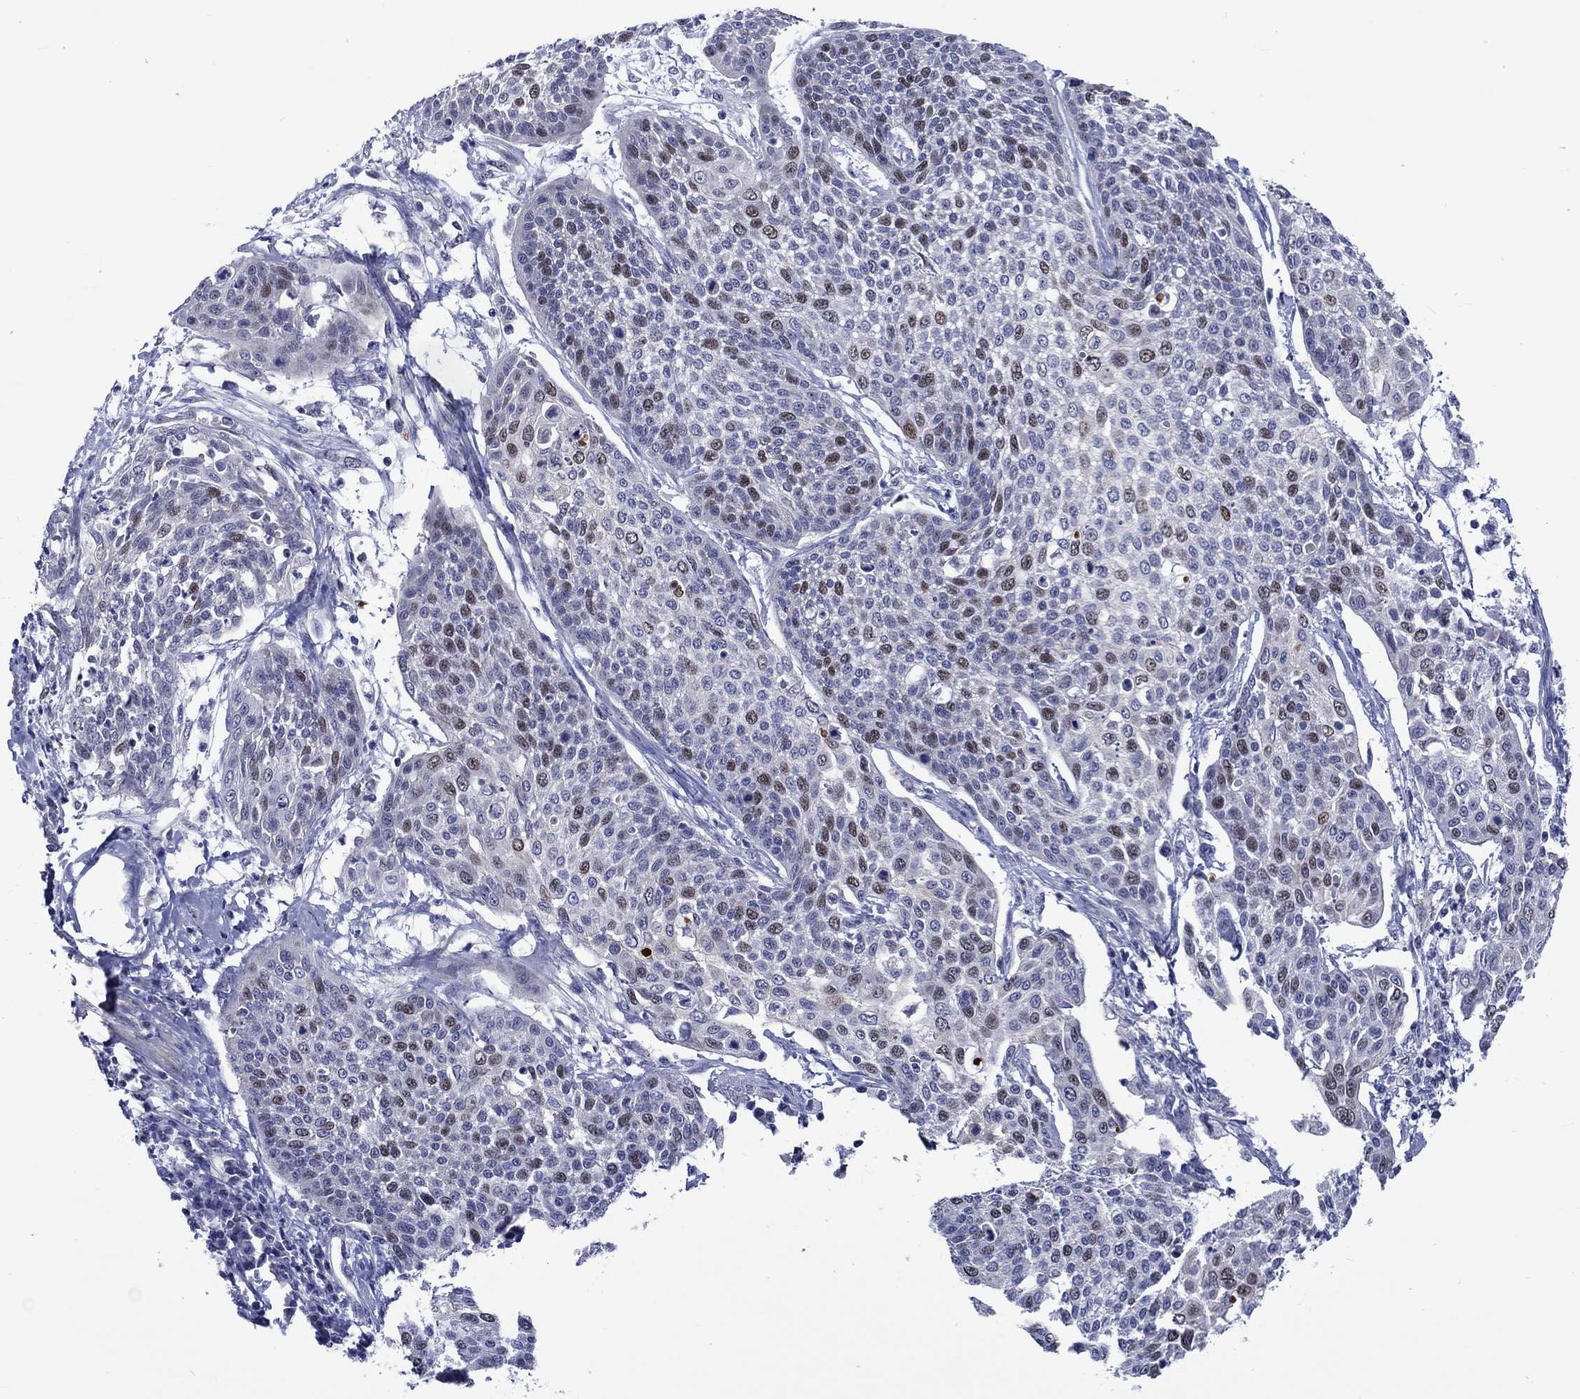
{"staining": {"intensity": "moderate", "quantity": "25%-75%", "location": "nuclear"}, "tissue": "cervical cancer", "cell_type": "Tumor cells", "image_type": "cancer", "snomed": [{"axis": "morphology", "description": "Squamous cell carcinoma, NOS"}, {"axis": "topography", "description": "Cervix"}], "caption": "Cervical cancer (squamous cell carcinoma) stained with DAB (3,3'-diaminobenzidine) IHC shows medium levels of moderate nuclear expression in approximately 25%-75% of tumor cells.", "gene": "E2F8", "patient": {"sex": "female", "age": 34}}